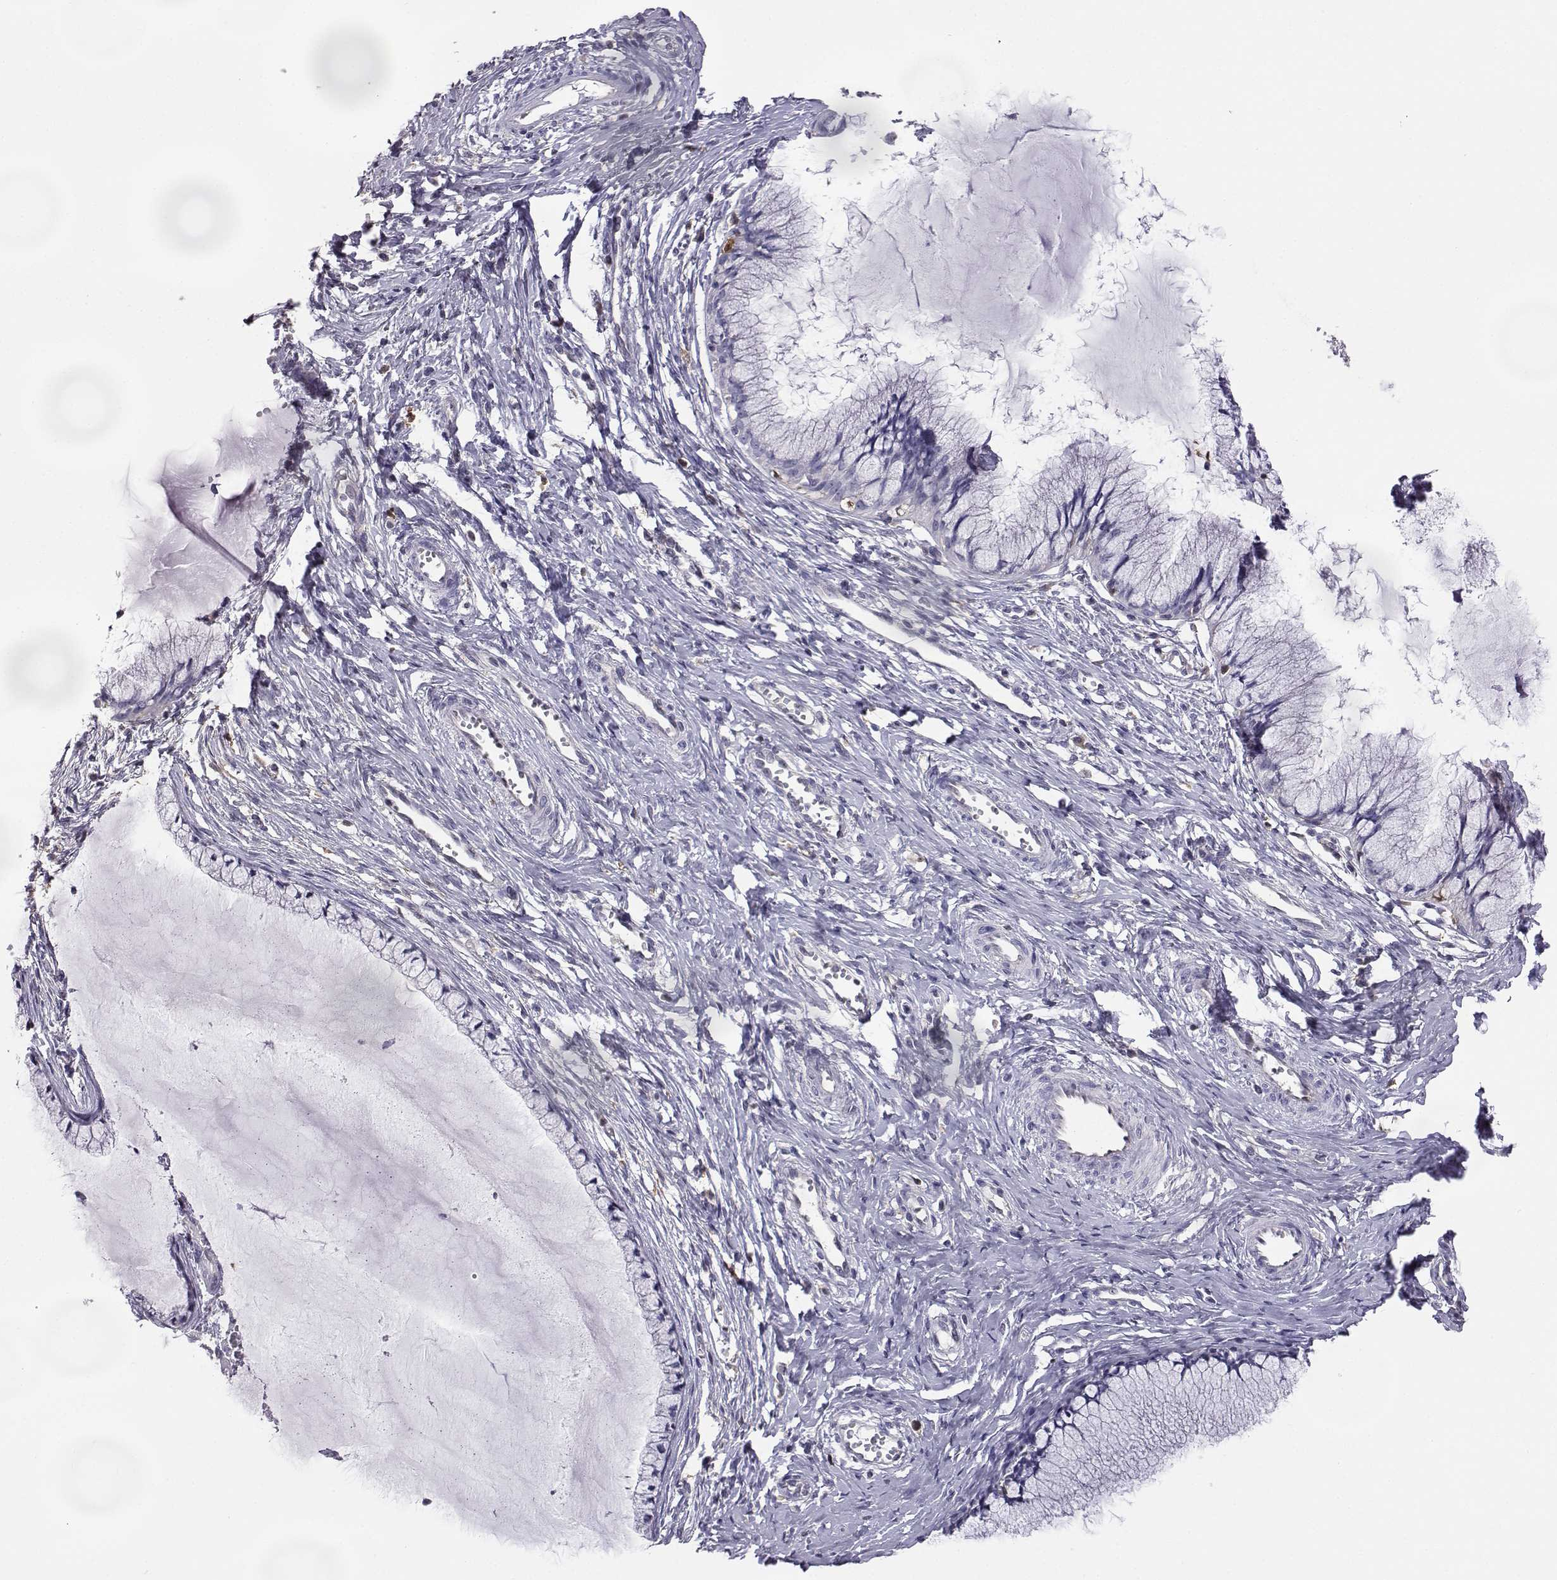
{"staining": {"intensity": "negative", "quantity": "none", "location": "none"}, "tissue": "cervical cancer", "cell_type": "Tumor cells", "image_type": "cancer", "snomed": [{"axis": "morphology", "description": "Squamous cell carcinoma, NOS"}, {"axis": "topography", "description": "Cervix"}], "caption": "The image displays no staining of tumor cells in cervical cancer (squamous cell carcinoma).", "gene": "AKR1B1", "patient": {"sex": "female", "age": 36}}